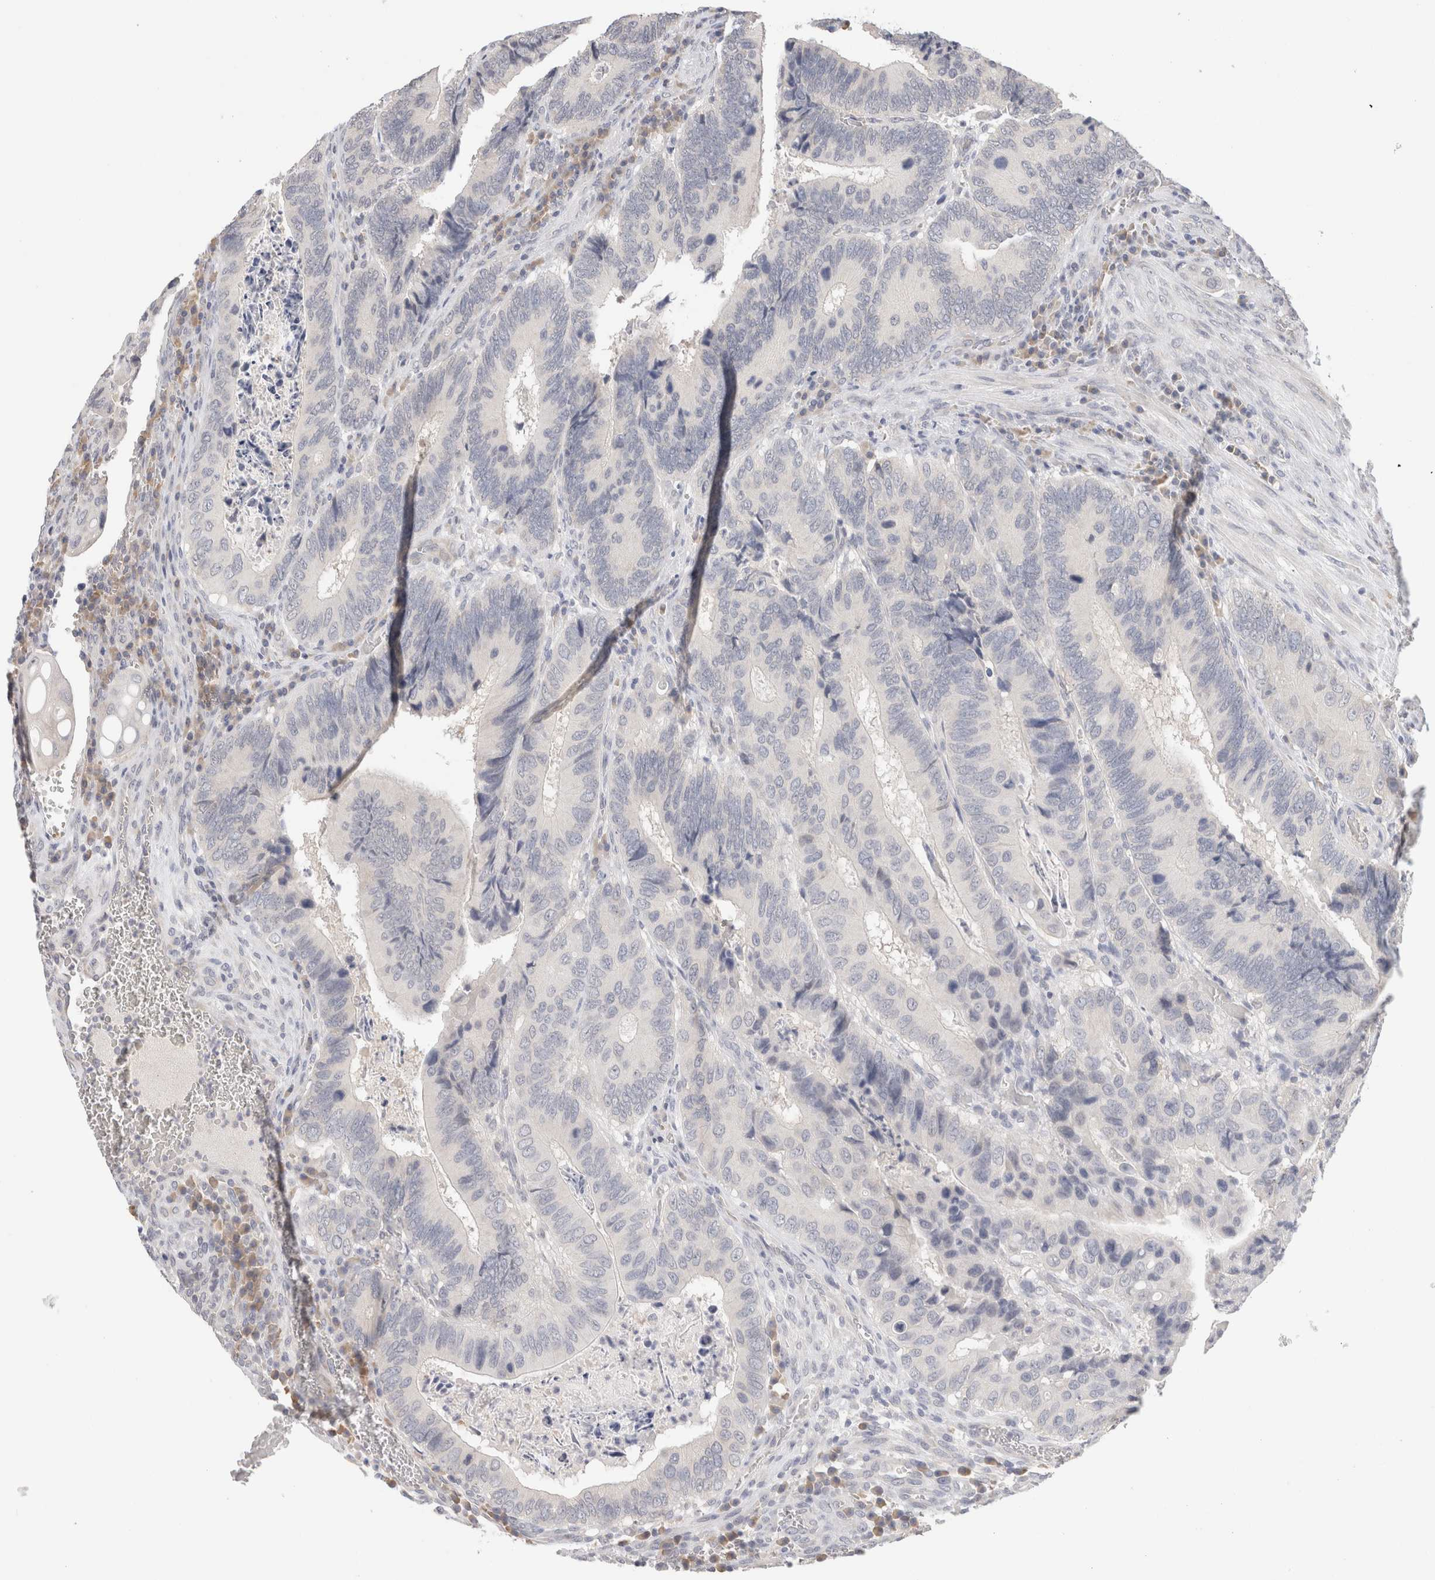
{"staining": {"intensity": "negative", "quantity": "none", "location": "none"}, "tissue": "colorectal cancer", "cell_type": "Tumor cells", "image_type": "cancer", "snomed": [{"axis": "morphology", "description": "Adenocarcinoma, NOS"}, {"axis": "topography", "description": "Colon"}], "caption": "This is an immunohistochemistry histopathology image of adenocarcinoma (colorectal). There is no staining in tumor cells.", "gene": "CHRM4", "patient": {"sex": "male", "age": 72}}